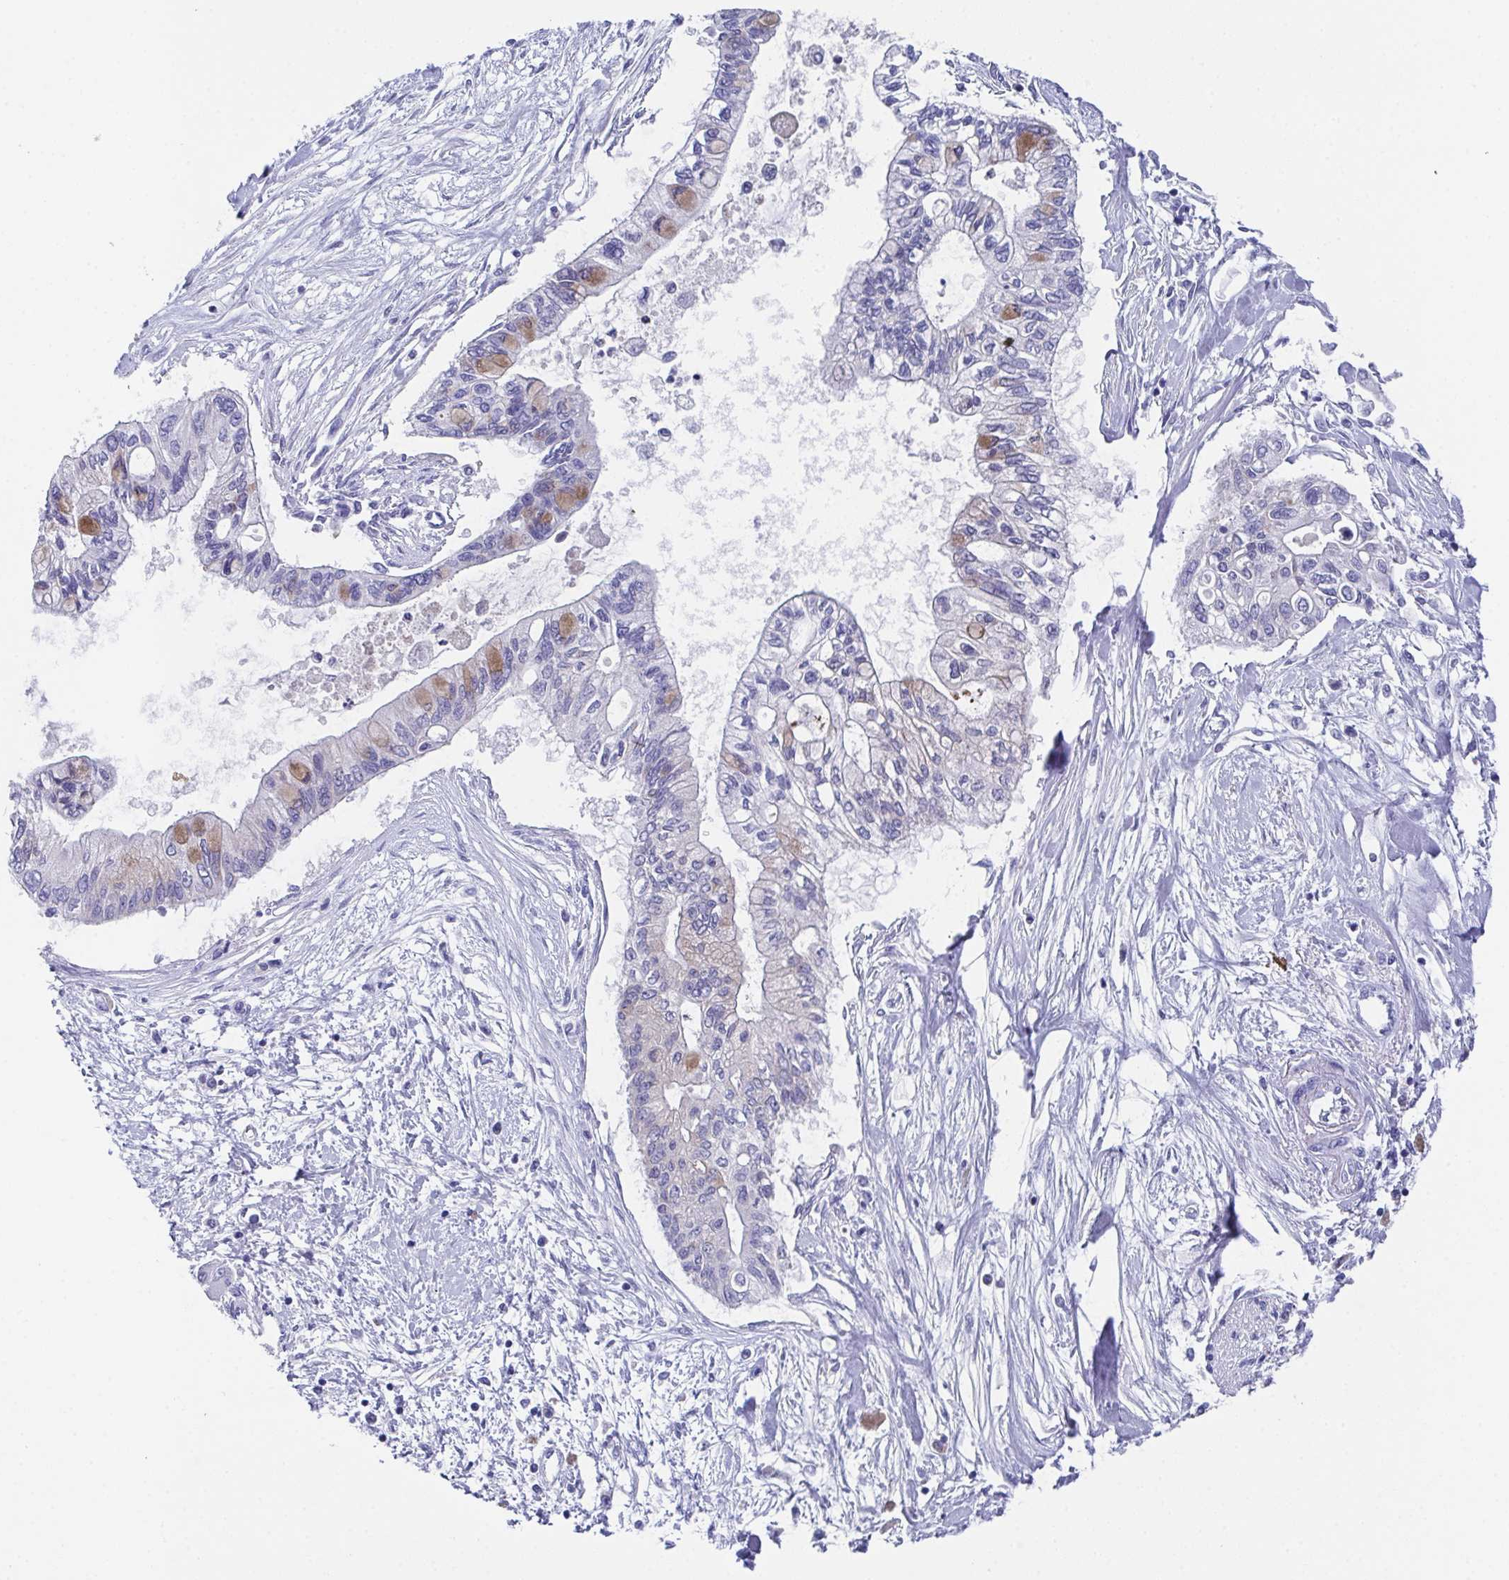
{"staining": {"intensity": "moderate", "quantity": "<25%", "location": "cytoplasmic/membranous"}, "tissue": "pancreatic cancer", "cell_type": "Tumor cells", "image_type": "cancer", "snomed": [{"axis": "morphology", "description": "Adenocarcinoma, NOS"}, {"axis": "topography", "description": "Pancreas"}], "caption": "Protein analysis of pancreatic cancer tissue exhibits moderate cytoplasmic/membranous positivity in approximately <25% of tumor cells.", "gene": "SSC4D", "patient": {"sex": "female", "age": 77}}